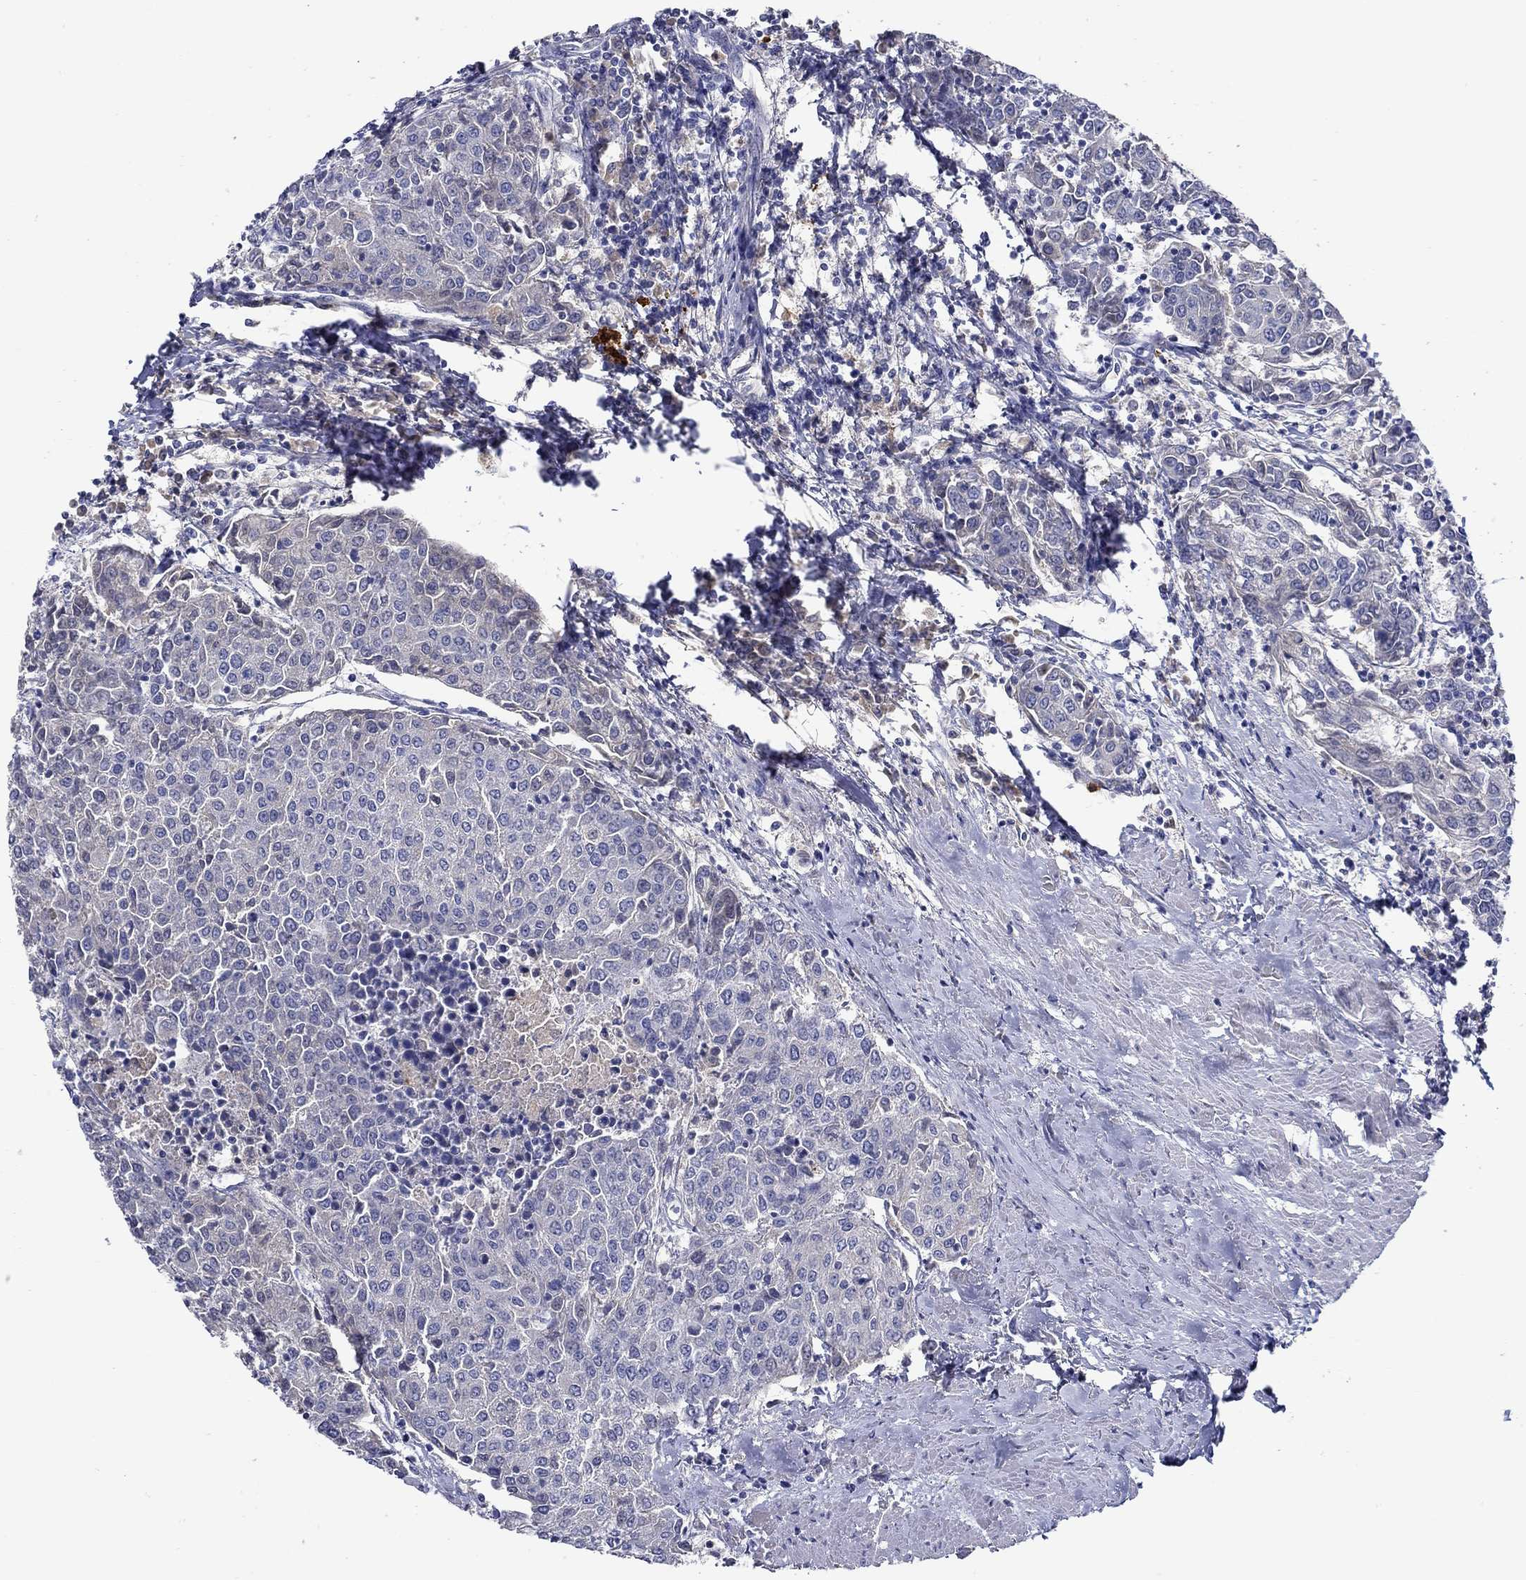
{"staining": {"intensity": "negative", "quantity": "none", "location": "none"}, "tissue": "urothelial cancer", "cell_type": "Tumor cells", "image_type": "cancer", "snomed": [{"axis": "morphology", "description": "Urothelial carcinoma, High grade"}, {"axis": "topography", "description": "Urinary bladder"}], "caption": "DAB (3,3'-diaminobenzidine) immunohistochemical staining of high-grade urothelial carcinoma shows no significant expression in tumor cells.", "gene": "CHIT1", "patient": {"sex": "female", "age": 85}}